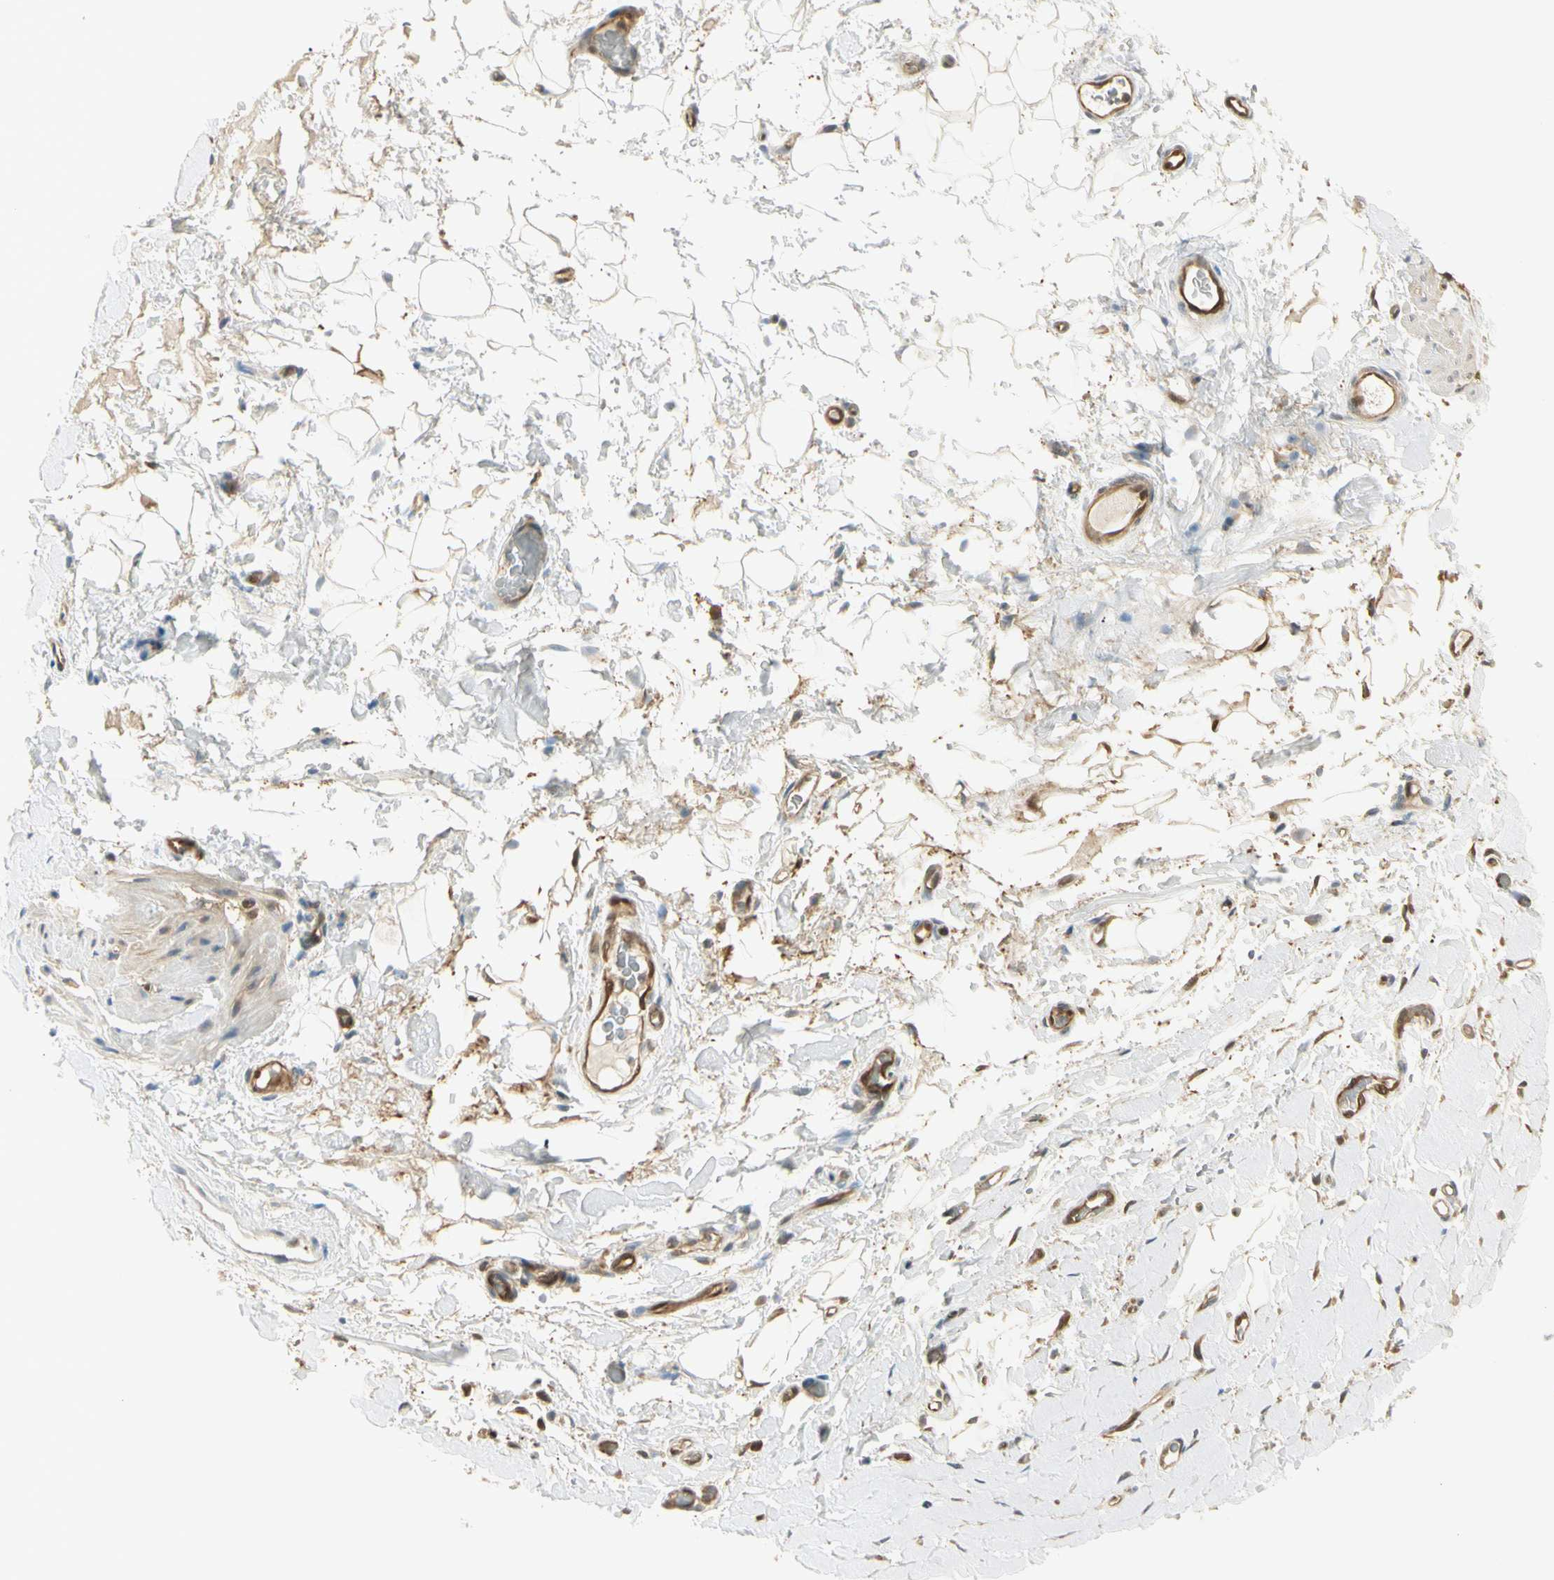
{"staining": {"intensity": "moderate", "quantity": ">75%", "location": "cytoplasmic/membranous"}, "tissue": "adipose tissue", "cell_type": "Adipocytes", "image_type": "normal", "snomed": [{"axis": "morphology", "description": "Normal tissue, NOS"}, {"axis": "morphology", "description": "Adenocarcinoma, NOS"}, {"axis": "topography", "description": "Esophagus"}], "caption": "Protein analysis of normal adipose tissue shows moderate cytoplasmic/membranous staining in approximately >75% of adipocytes. (IHC, brightfield microscopy, high magnification).", "gene": "SERPINB6", "patient": {"sex": "male", "age": 62}}